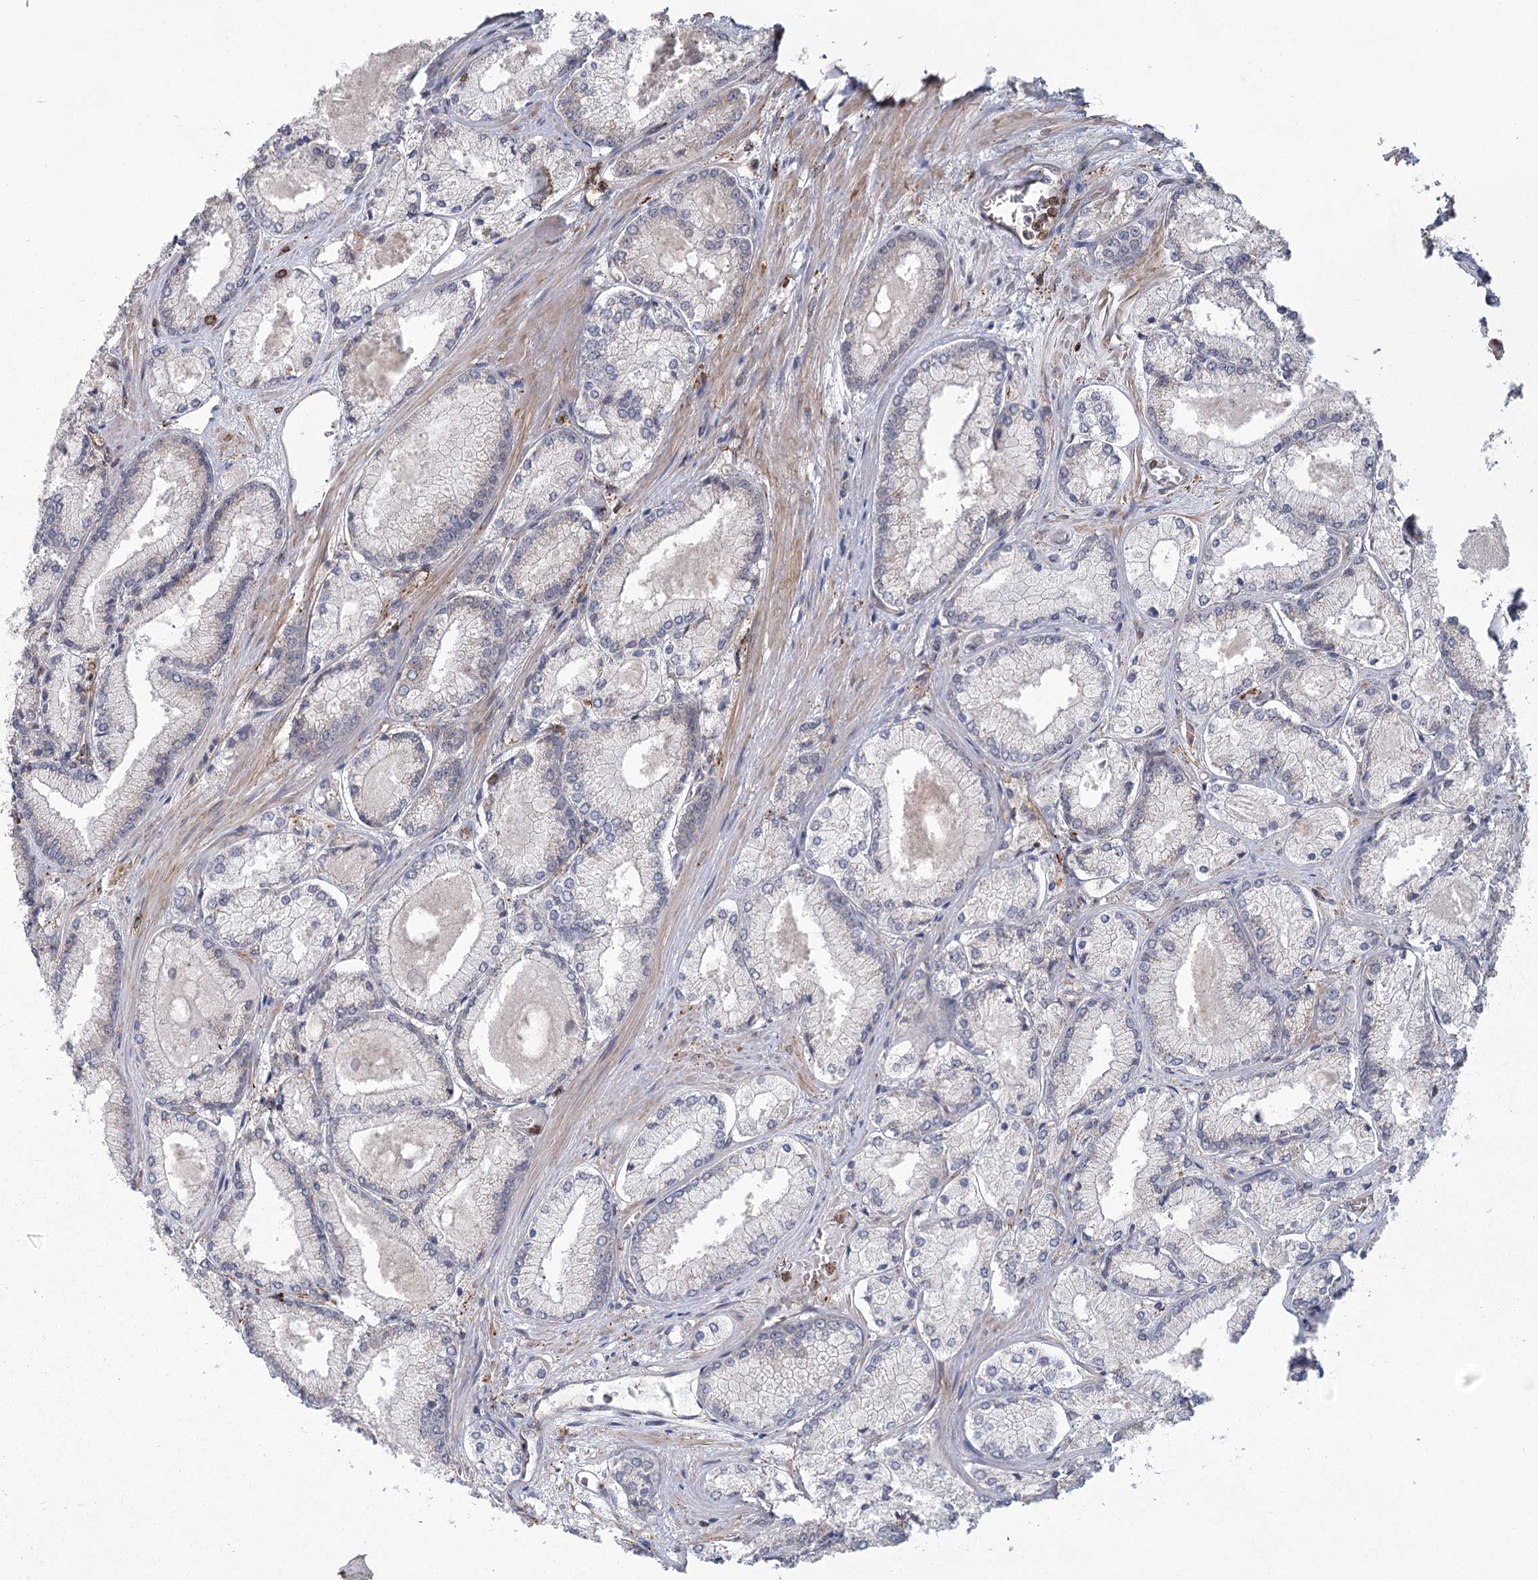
{"staining": {"intensity": "negative", "quantity": "none", "location": "none"}, "tissue": "prostate cancer", "cell_type": "Tumor cells", "image_type": "cancer", "snomed": [{"axis": "morphology", "description": "Adenocarcinoma, Low grade"}, {"axis": "topography", "description": "Prostate"}], "caption": "Low-grade adenocarcinoma (prostate) stained for a protein using IHC demonstrates no staining tumor cells.", "gene": "MEPE", "patient": {"sex": "male", "age": 74}}